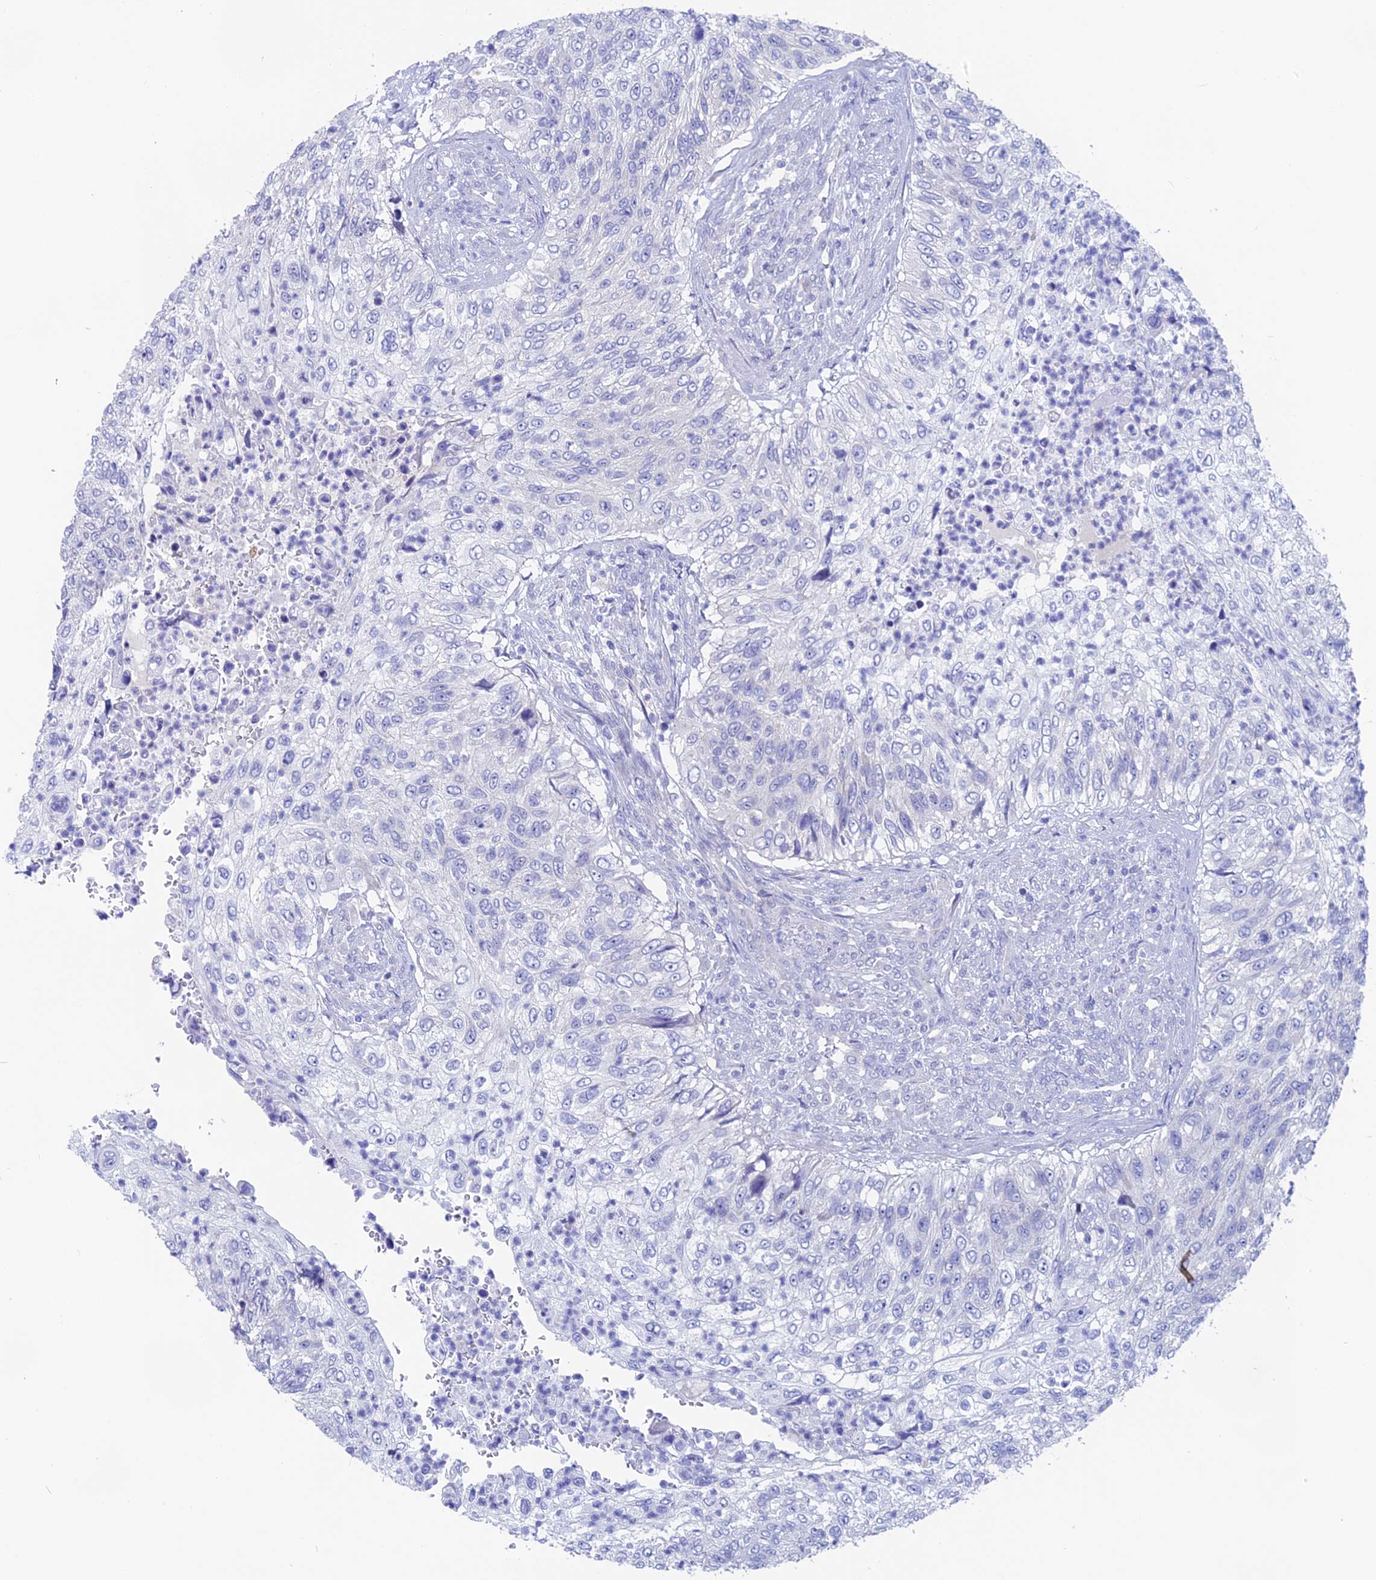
{"staining": {"intensity": "negative", "quantity": "none", "location": "none"}, "tissue": "urothelial cancer", "cell_type": "Tumor cells", "image_type": "cancer", "snomed": [{"axis": "morphology", "description": "Urothelial carcinoma, High grade"}, {"axis": "topography", "description": "Urinary bladder"}], "caption": "This is a histopathology image of immunohistochemistry (IHC) staining of urothelial cancer, which shows no staining in tumor cells. (DAB (3,3'-diaminobenzidine) immunohistochemistry, high magnification).", "gene": "TENT4B", "patient": {"sex": "female", "age": 60}}